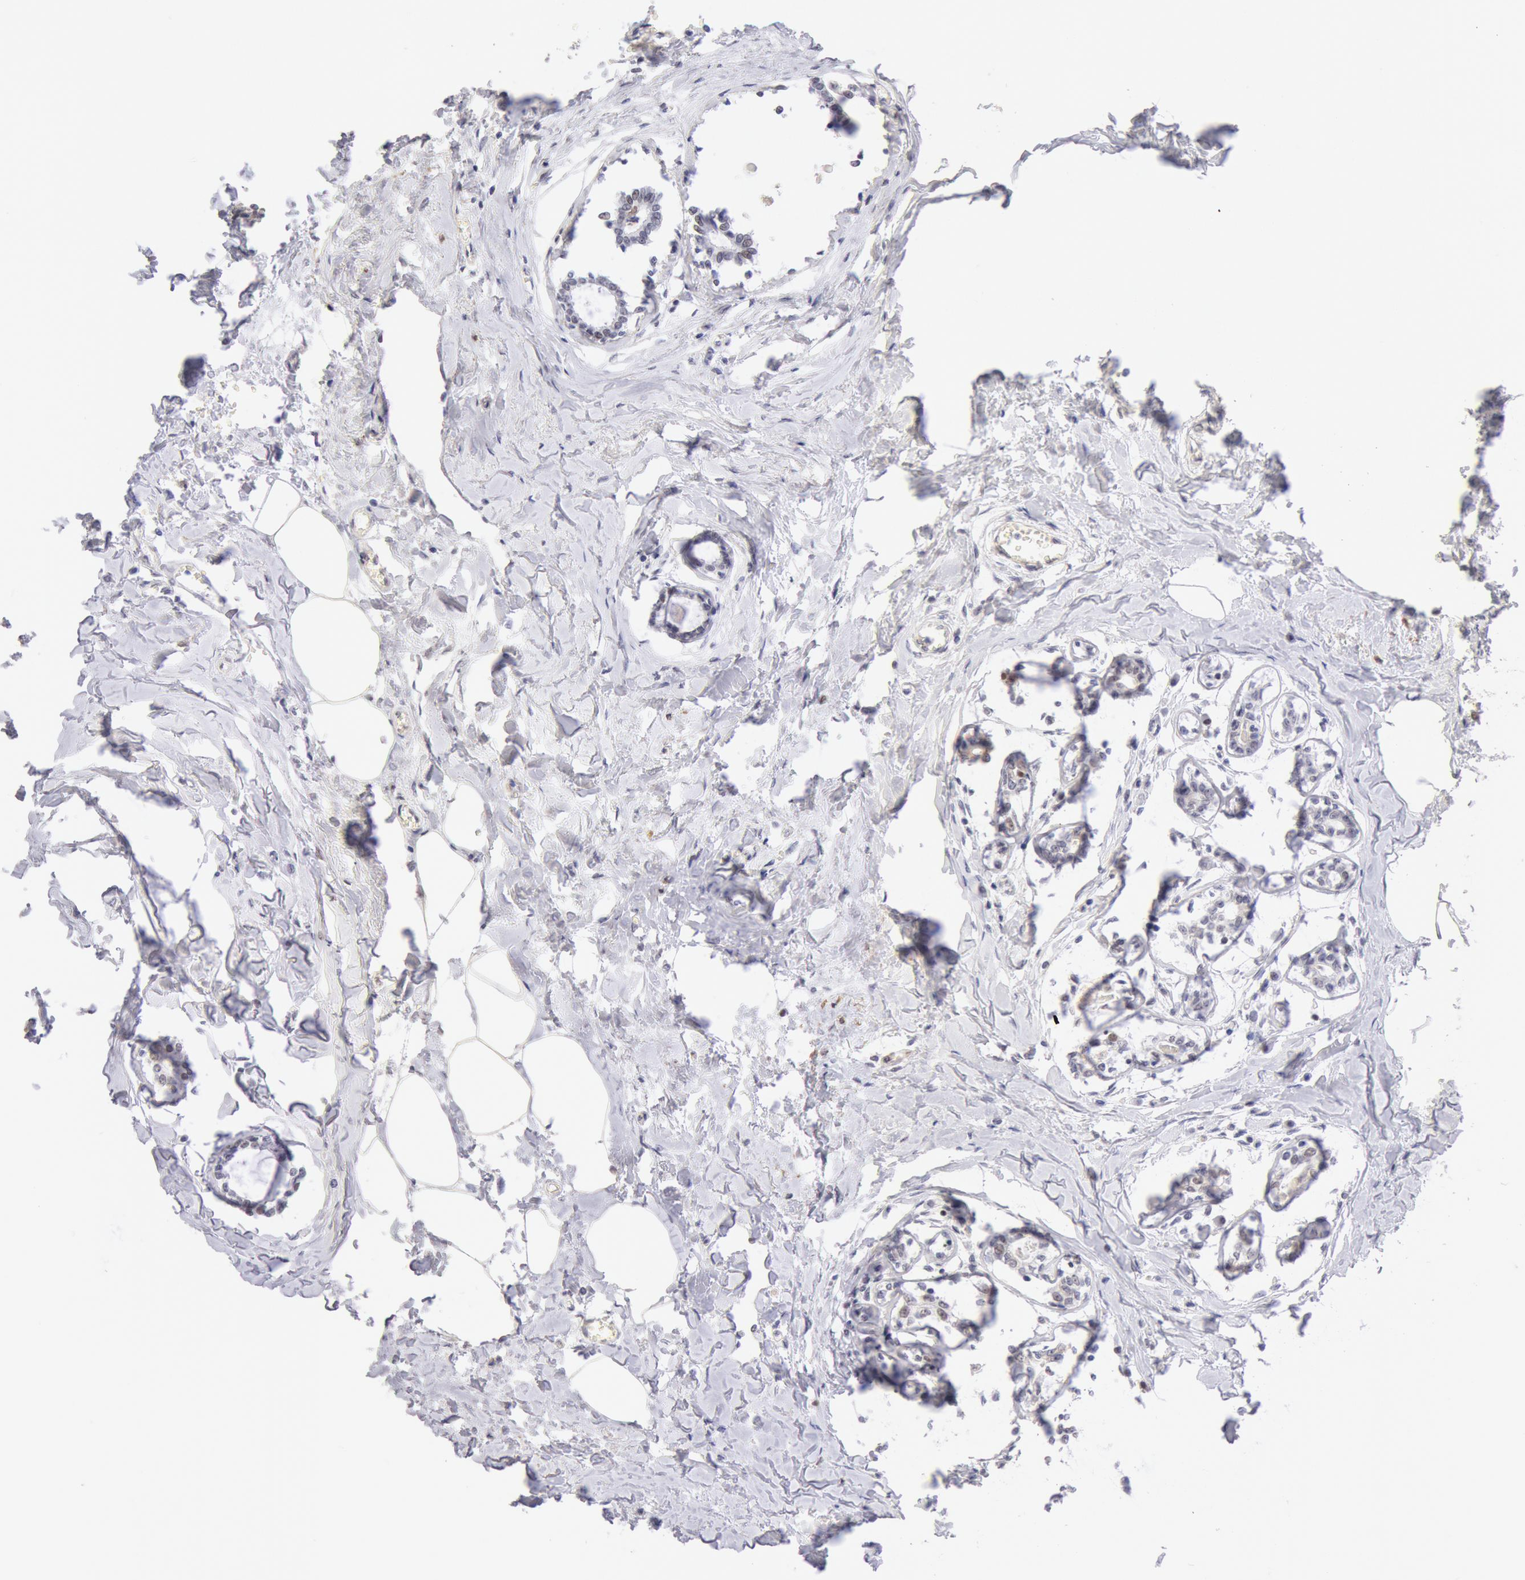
{"staining": {"intensity": "weak", "quantity": "<25%", "location": "nuclear"}, "tissue": "breast cancer", "cell_type": "Tumor cells", "image_type": "cancer", "snomed": [{"axis": "morphology", "description": "Lobular carcinoma"}, {"axis": "topography", "description": "Breast"}], "caption": "Tumor cells are negative for protein expression in human breast cancer (lobular carcinoma).", "gene": "CDKN2B", "patient": {"sex": "female", "age": 51}}